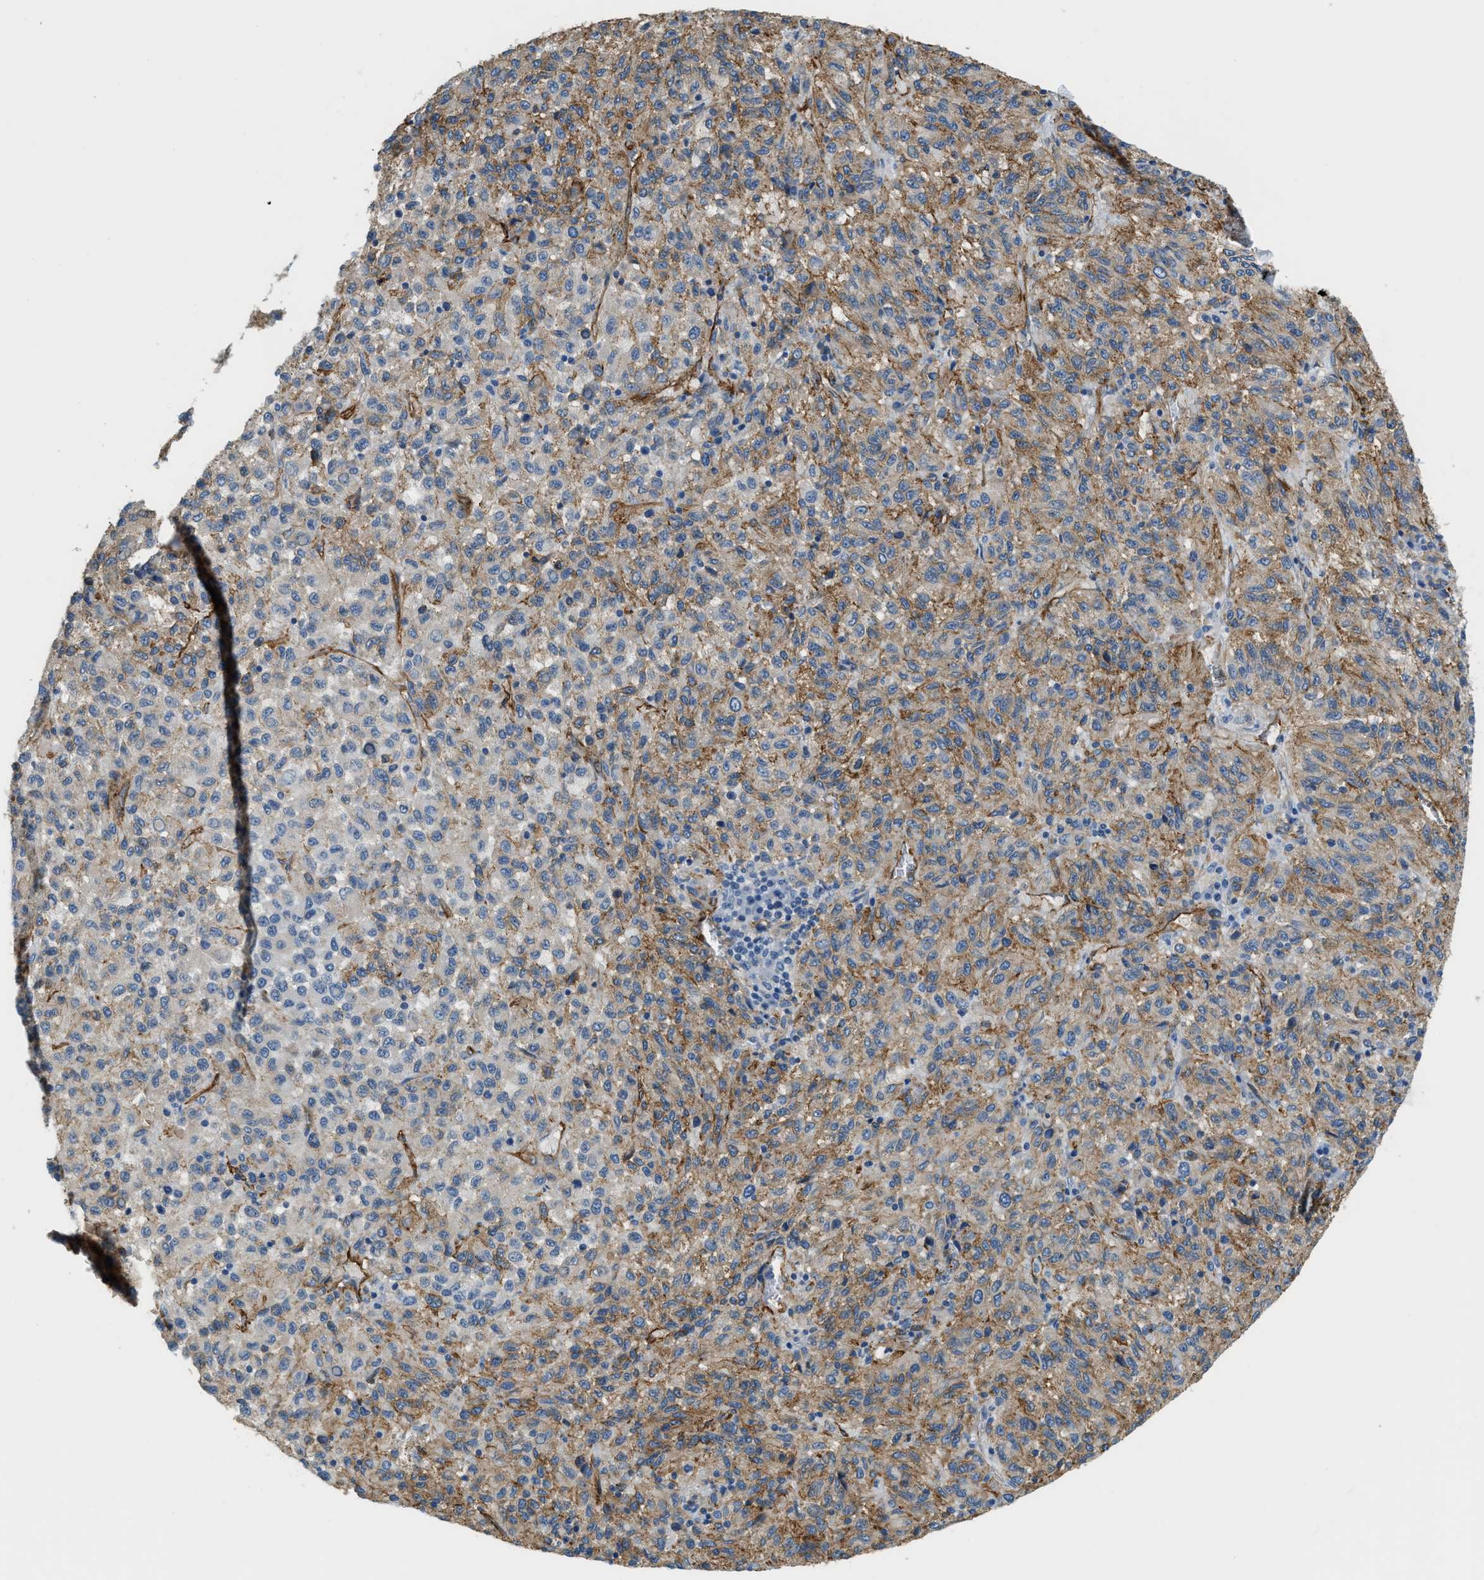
{"staining": {"intensity": "moderate", "quantity": ">75%", "location": "cytoplasmic/membranous"}, "tissue": "melanoma", "cell_type": "Tumor cells", "image_type": "cancer", "snomed": [{"axis": "morphology", "description": "Malignant melanoma, Metastatic site"}, {"axis": "topography", "description": "Lung"}], "caption": "Immunohistochemistry of human malignant melanoma (metastatic site) shows medium levels of moderate cytoplasmic/membranous staining in approximately >75% of tumor cells. Nuclei are stained in blue.", "gene": "TMEM43", "patient": {"sex": "male", "age": 64}}